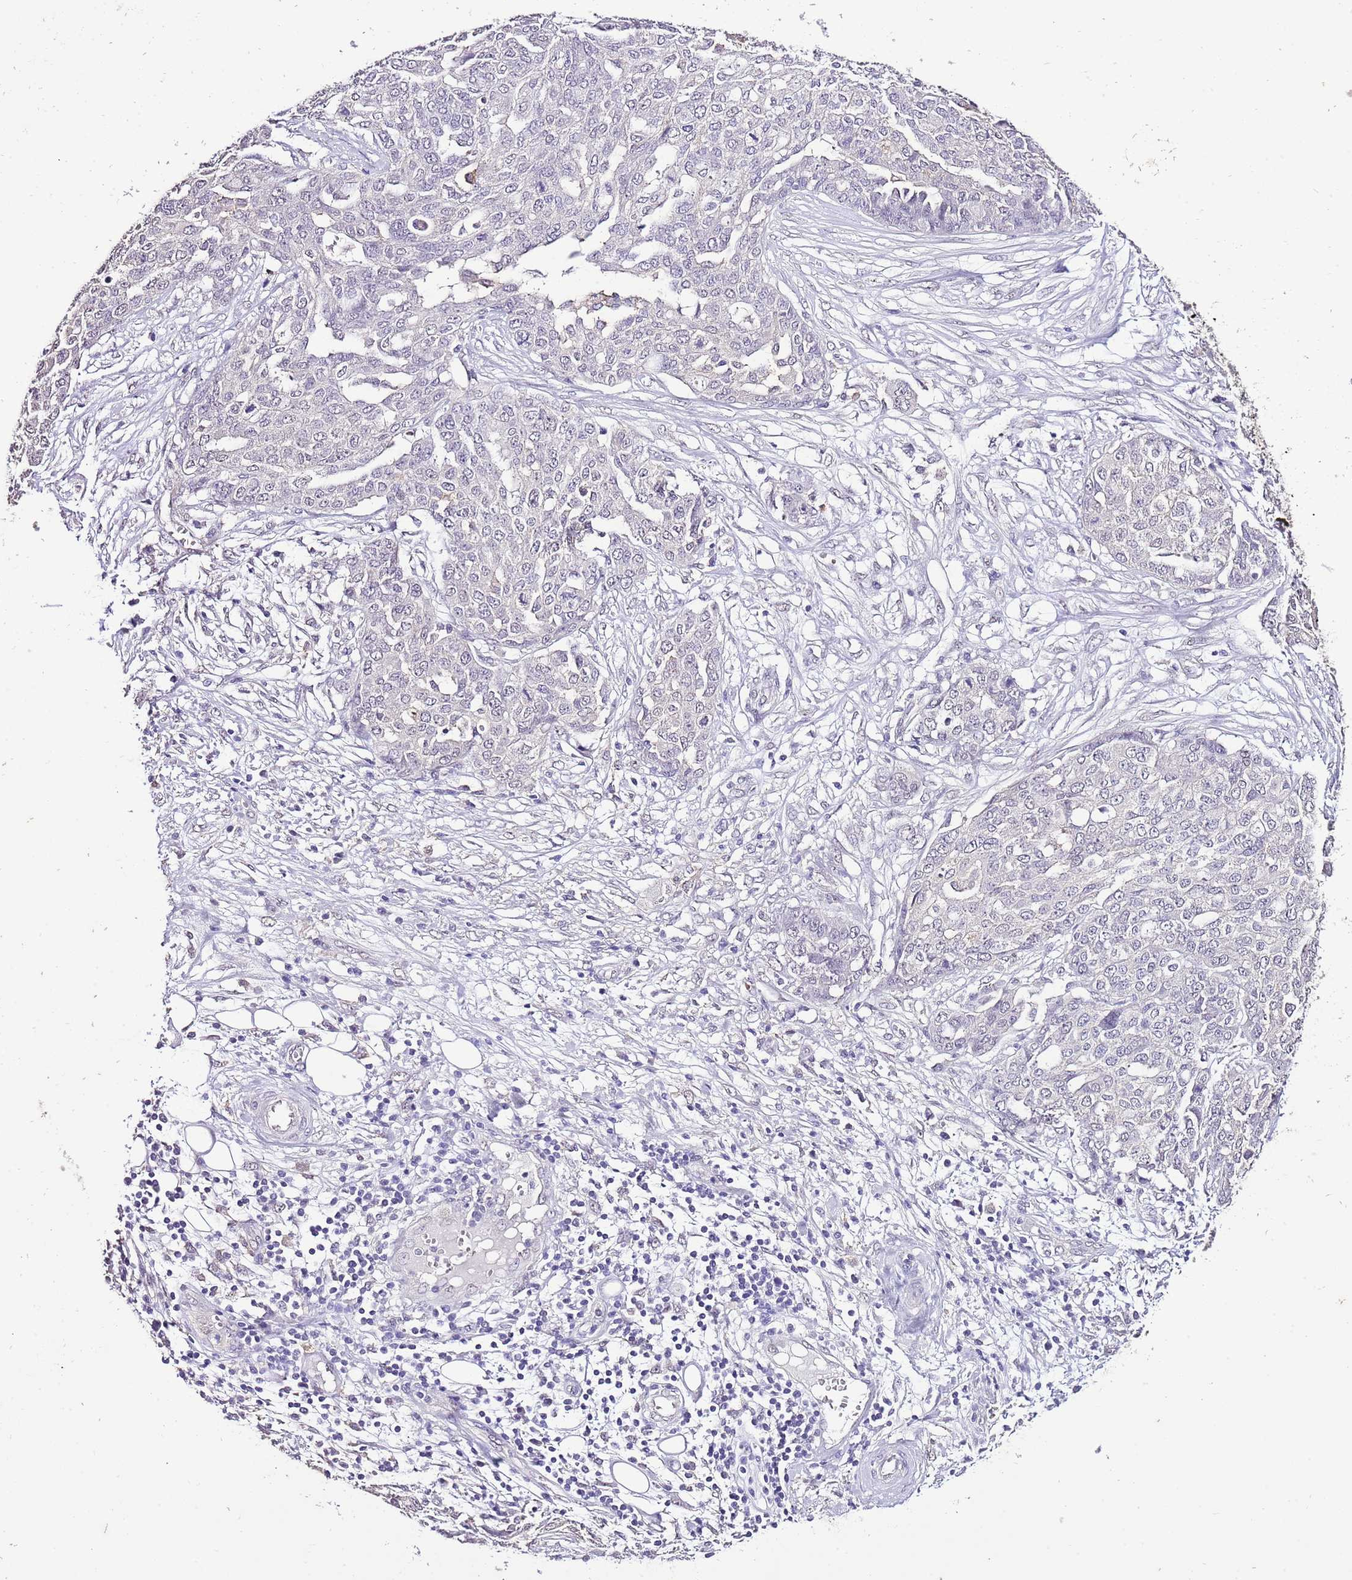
{"staining": {"intensity": "negative", "quantity": "none", "location": "none"}, "tissue": "ovarian cancer", "cell_type": "Tumor cells", "image_type": "cancer", "snomed": [{"axis": "morphology", "description": "Cystadenocarcinoma, serous, NOS"}, {"axis": "topography", "description": "Soft tissue"}, {"axis": "topography", "description": "Ovary"}], "caption": "Immunohistochemistry (IHC) of human ovarian cancer reveals no staining in tumor cells.", "gene": "IZUMO4", "patient": {"sex": "female", "age": 57}}